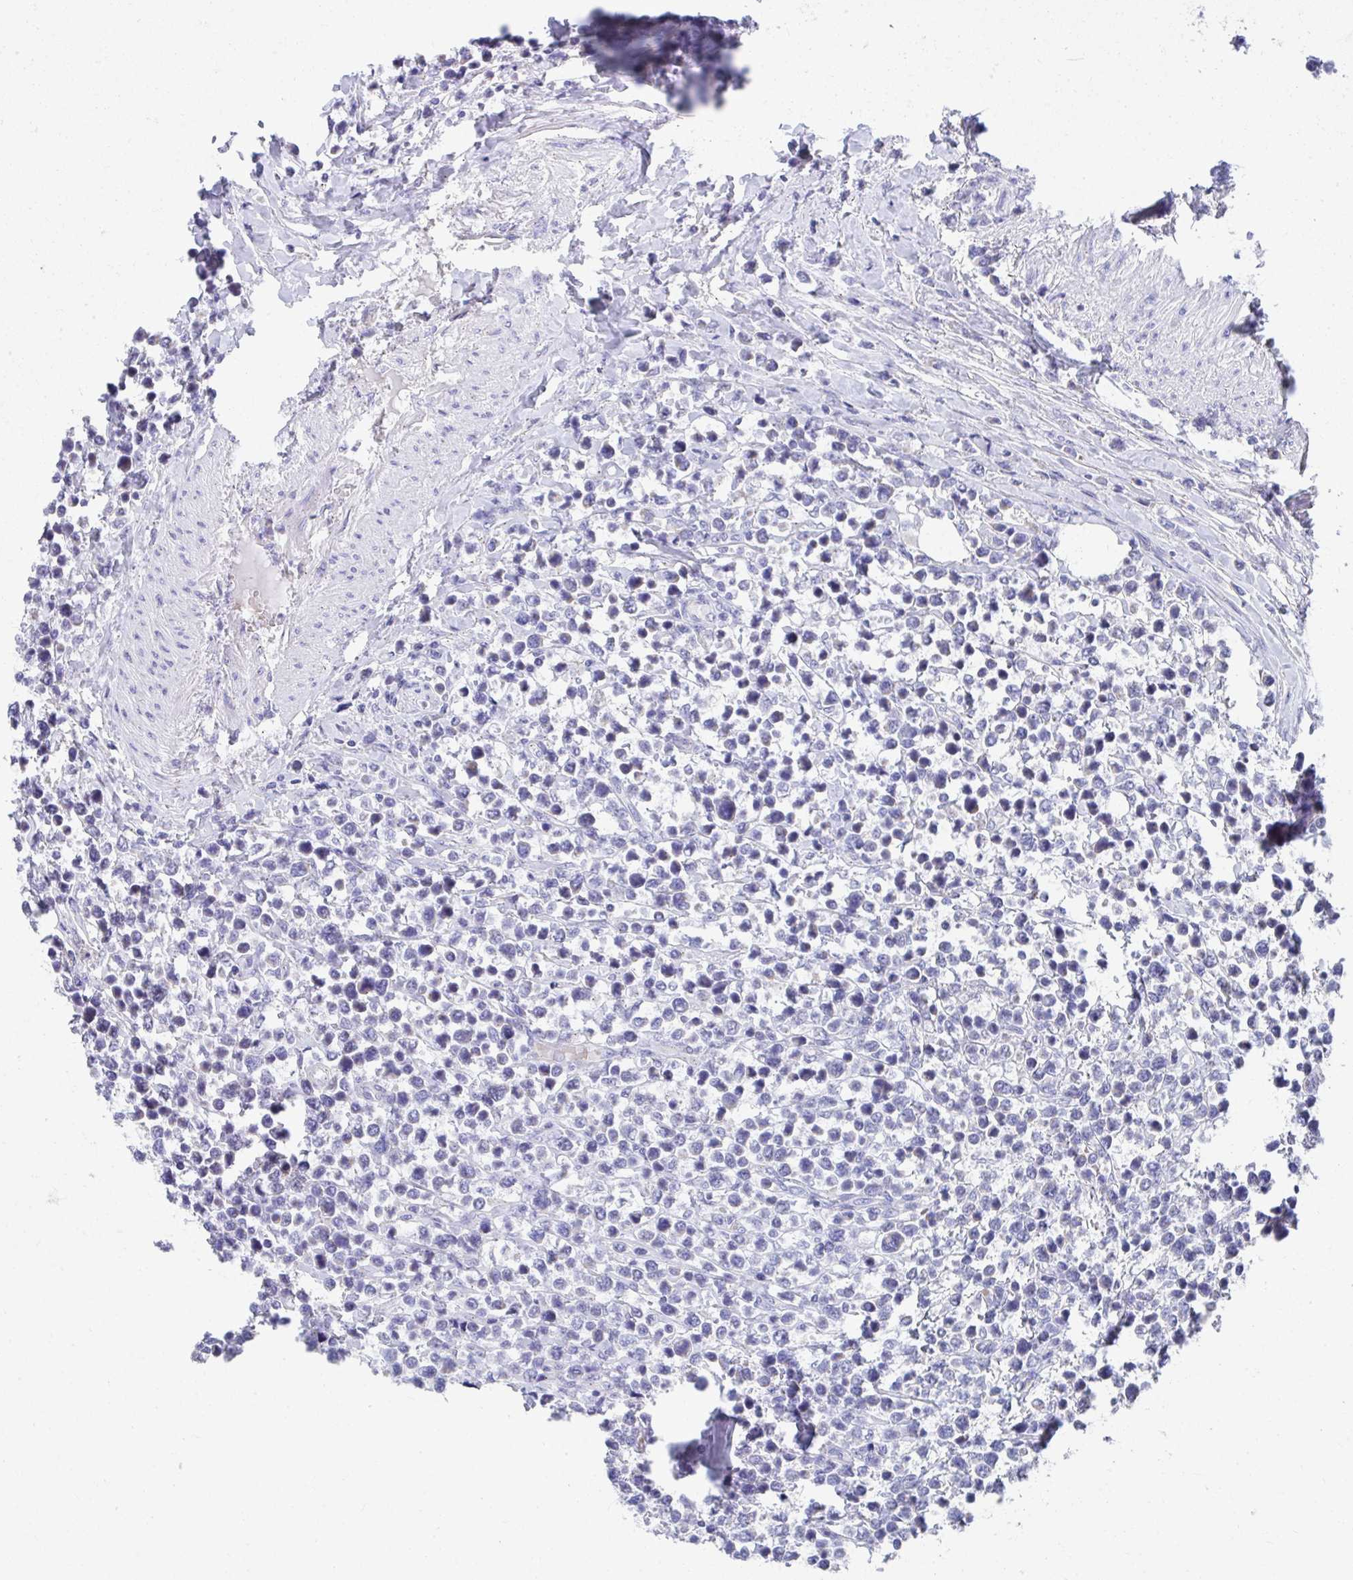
{"staining": {"intensity": "negative", "quantity": "none", "location": "none"}, "tissue": "lymphoma", "cell_type": "Tumor cells", "image_type": "cancer", "snomed": [{"axis": "morphology", "description": "Malignant lymphoma, non-Hodgkin's type, High grade"}, {"axis": "topography", "description": "Soft tissue"}], "caption": "An image of malignant lymphoma, non-Hodgkin's type (high-grade) stained for a protein displays no brown staining in tumor cells. (DAB immunohistochemistry visualized using brightfield microscopy, high magnification).", "gene": "TMPRSS2", "patient": {"sex": "female", "age": 56}}